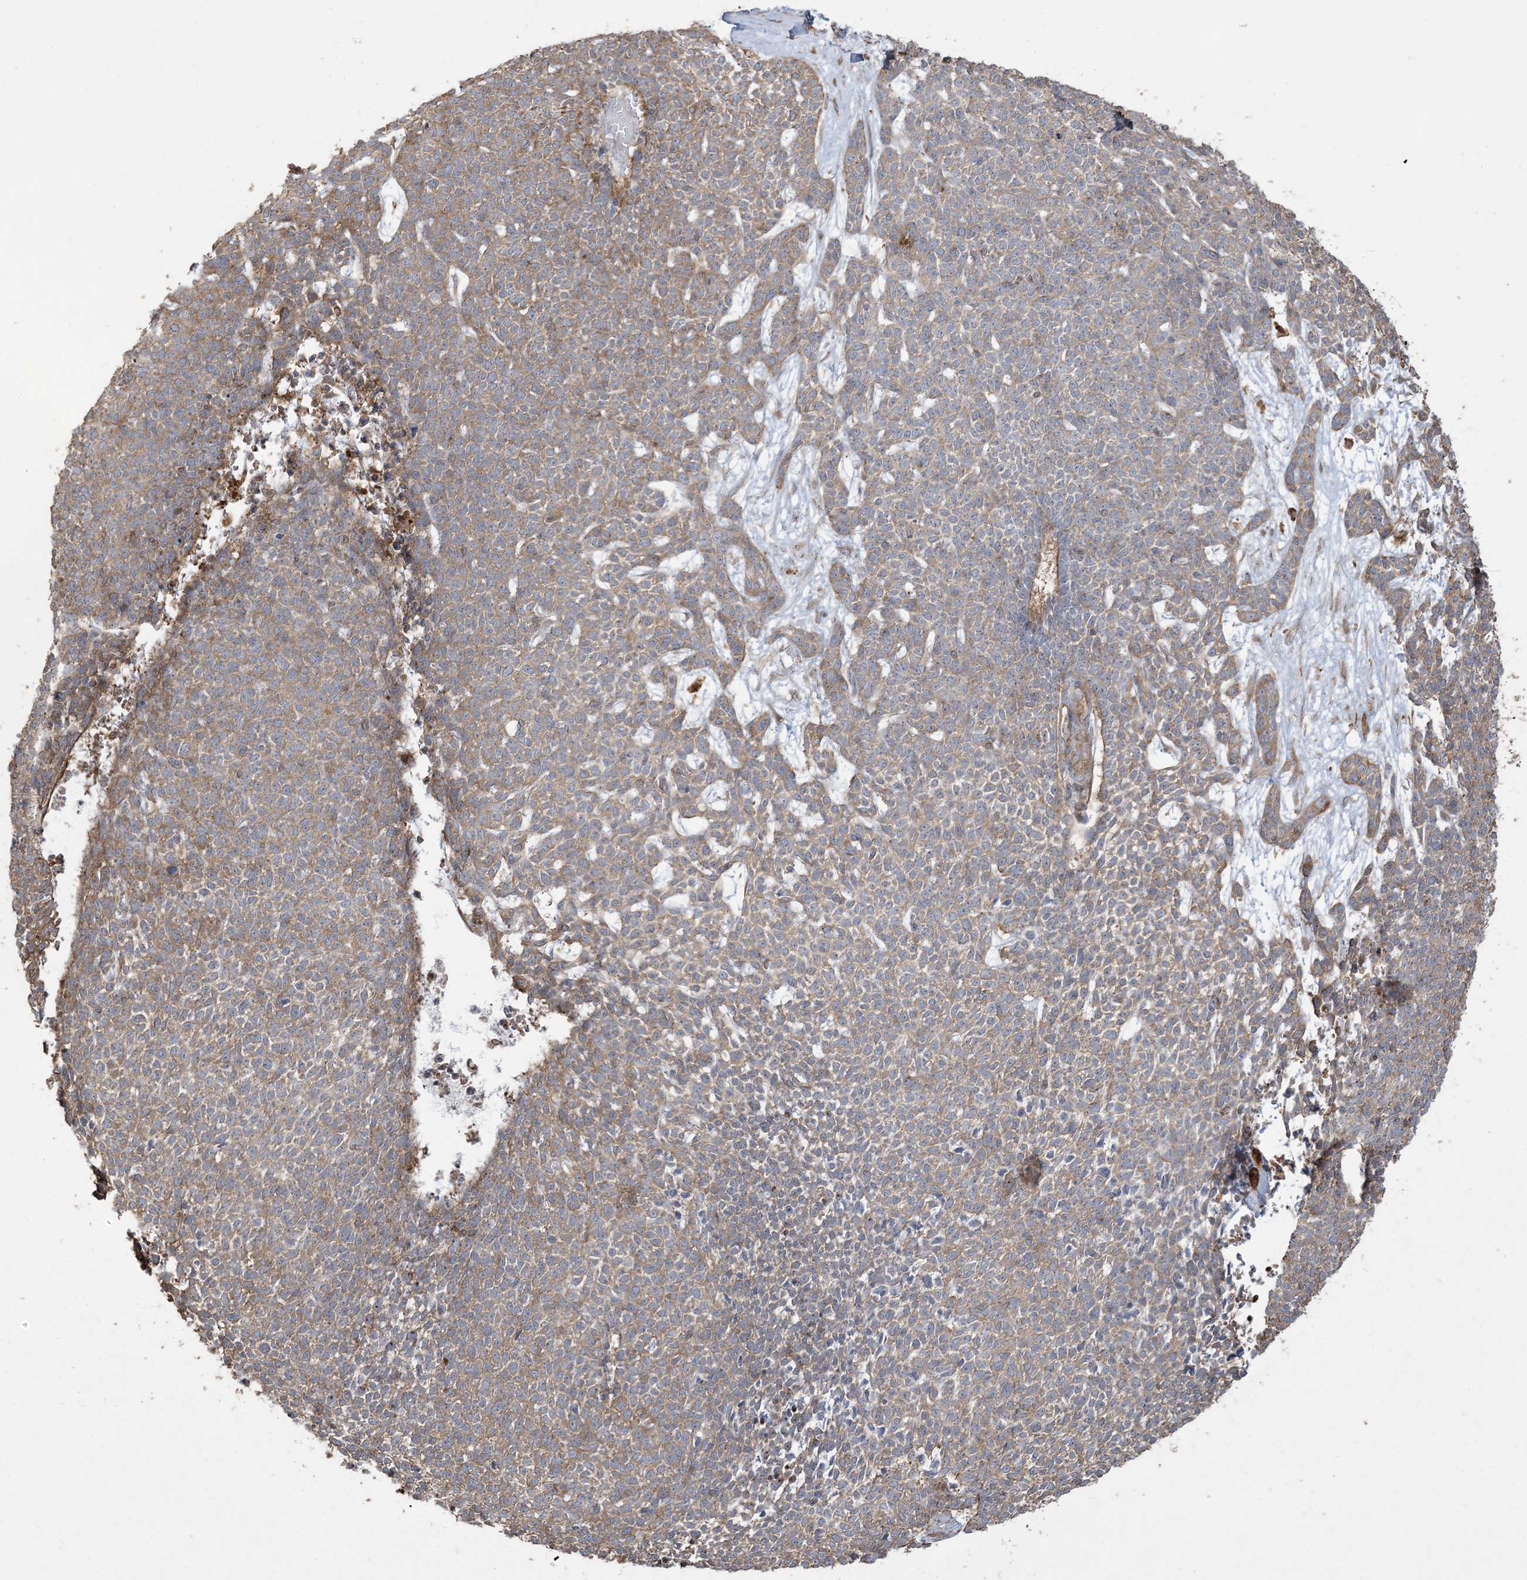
{"staining": {"intensity": "weak", "quantity": ">75%", "location": "cytoplasmic/membranous"}, "tissue": "skin cancer", "cell_type": "Tumor cells", "image_type": "cancer", "snomed": [{"axis": "morphology", "description": "Basal cell carcinoma"}, {"axis": "topography", "description": "Skin"}], "caption": "An IHC photomicrograph of tumor tissue is shown. Protein staining in brown shows weak cytoplasmic/membranous positivity in basal cell carcinoma (skin) within tumor cells.", "gene": "KLHL18", "patient": {"sex": "female", "age": 84}}